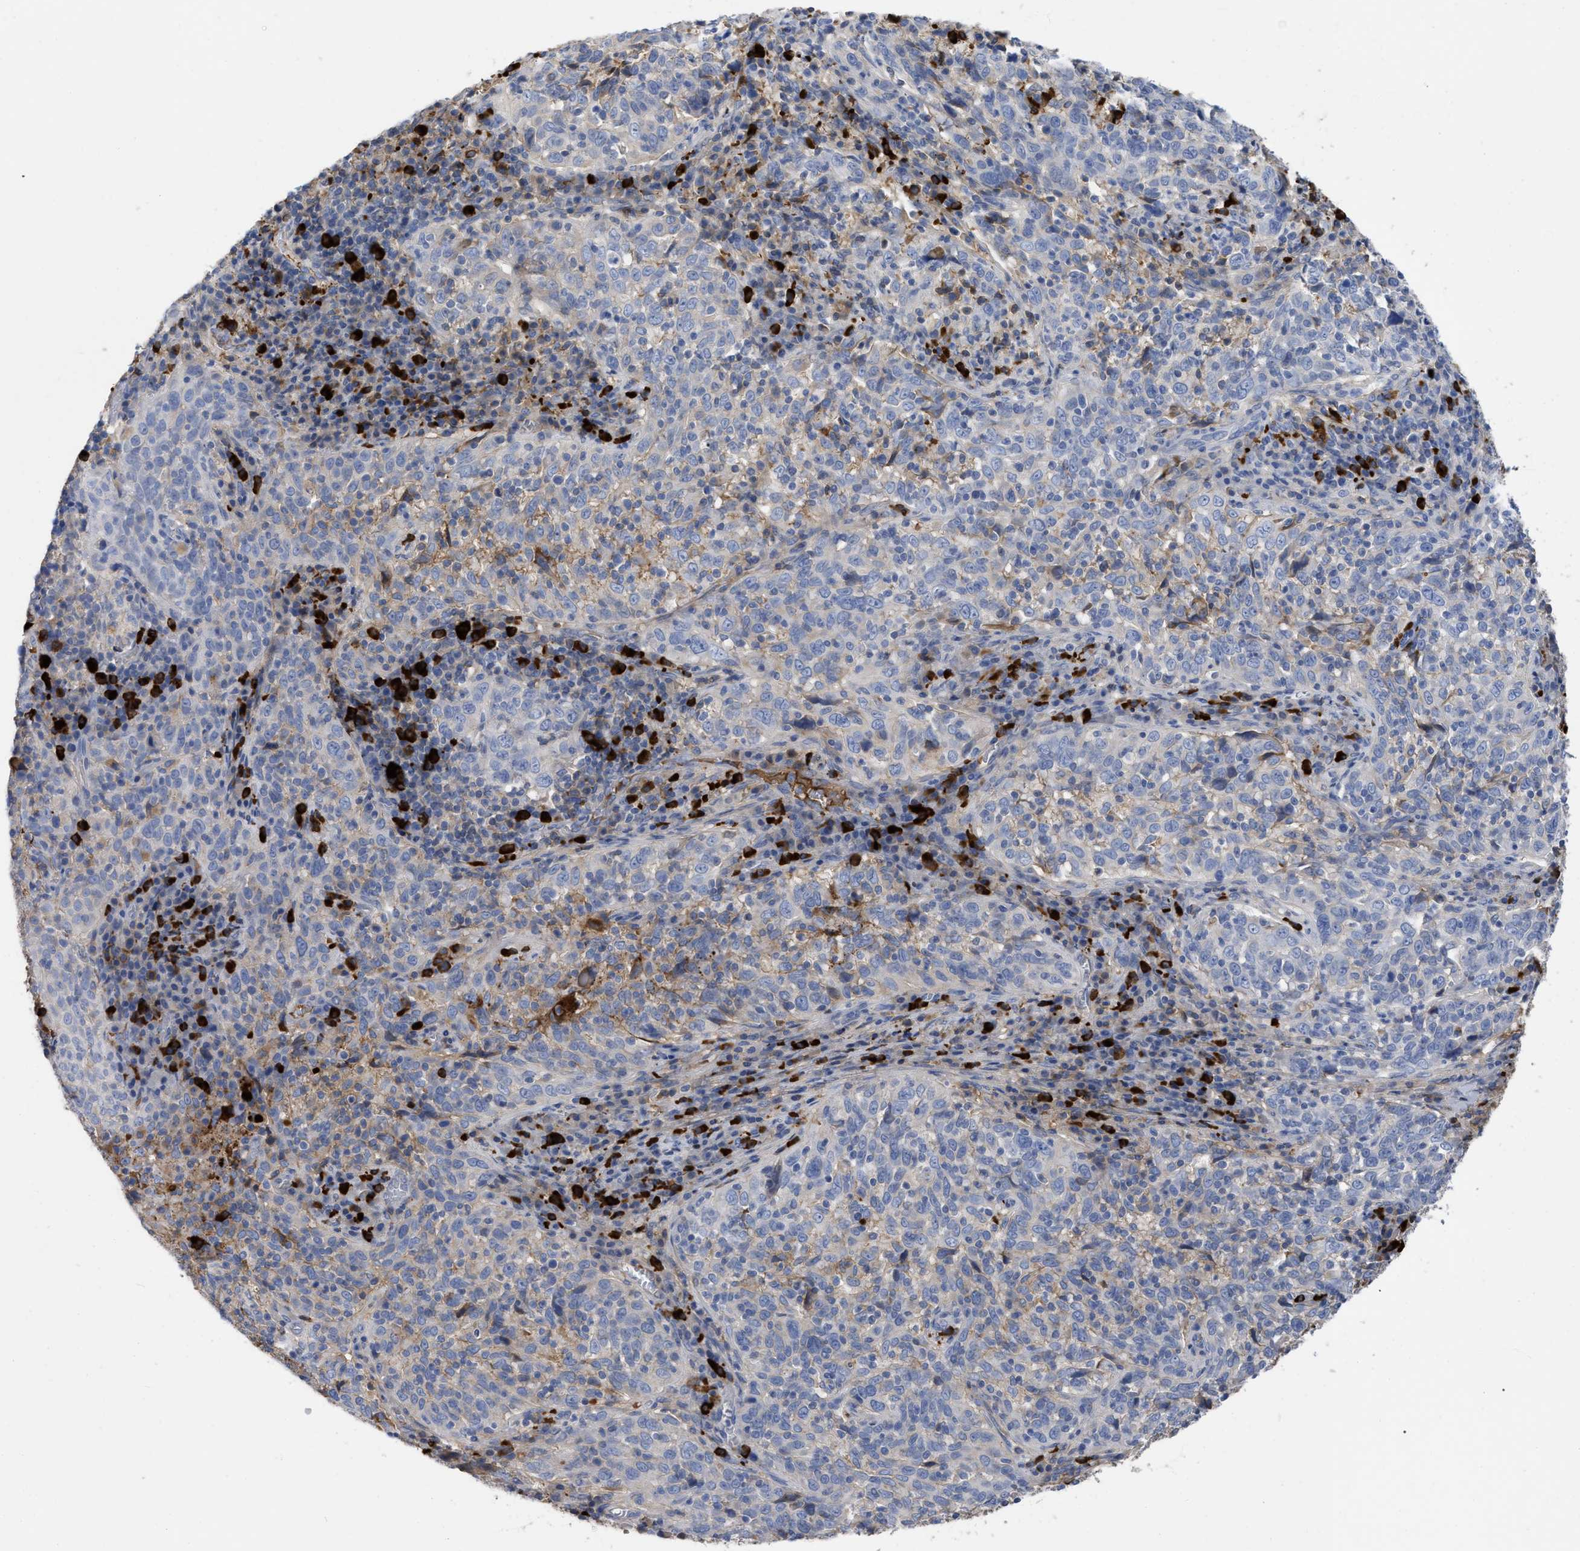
{"staining": {"intensity": "negative", "quantity": "none", "location": "none"}, "tissue": "cervical cancer", "cell_type": "Tumor cells", "image_type": "cancer", "snomed": [{"axis": "morphology", "description": "Squamous cell carcinoma, NOS"}, {"axis": "topography", "description": "Cervix"}], "caption": "Immunohistochemical staining of human cervical squamous cell carcinoma exhibits no significant staining in tumor cells.", "gene": "IGHV5-51", "patient": {"sex": "female", "age": 46}}